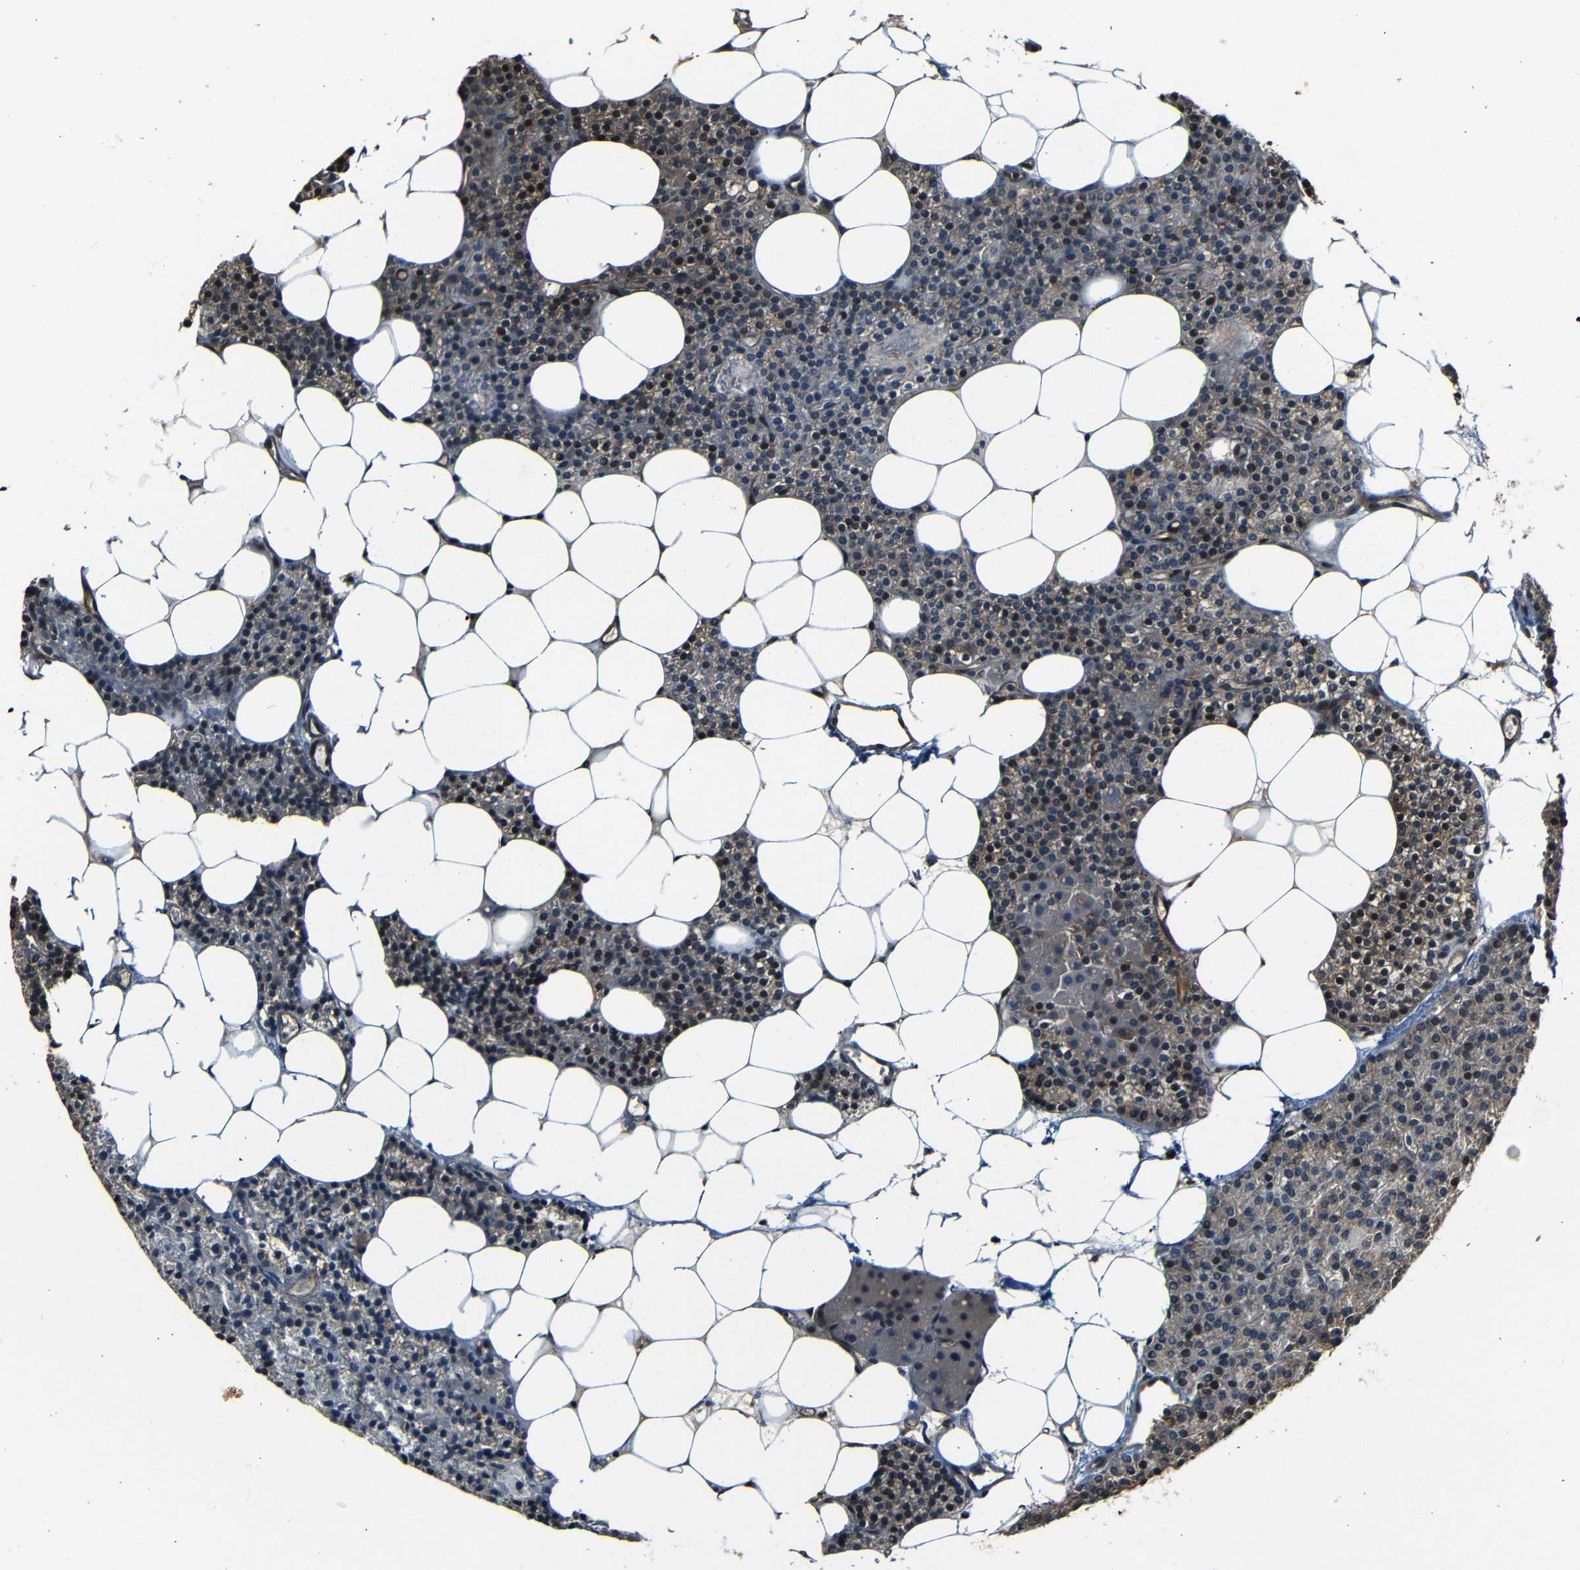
{"staining": {"intensity": "moderate", "quantity": "25%-75%", "location": "cytoplasmic/membranous"}, "tissue": "parathyroid gland", "cell_type": "Glandular cells", "image_type": "normal", "snomed": [{"axis": "morphology", "description": "Normal tissue, NOS"}, {"axis": "morphology", "description": "Adenoma, NOS"}, {"axis": "topography", "description": "Parathyroid gland"}], "caption": "Immunohistochemistry (IHC) of benign parathyroid gland demonstrates medium levels of moderate cytoplasmic/membranous staining in about 25%-75% of glandular cells. (DAB IHC, brown staining for protein, blue staining for nuclei).", "gene": "RELL1", "patient": {"sex": "female", "age": 51}}